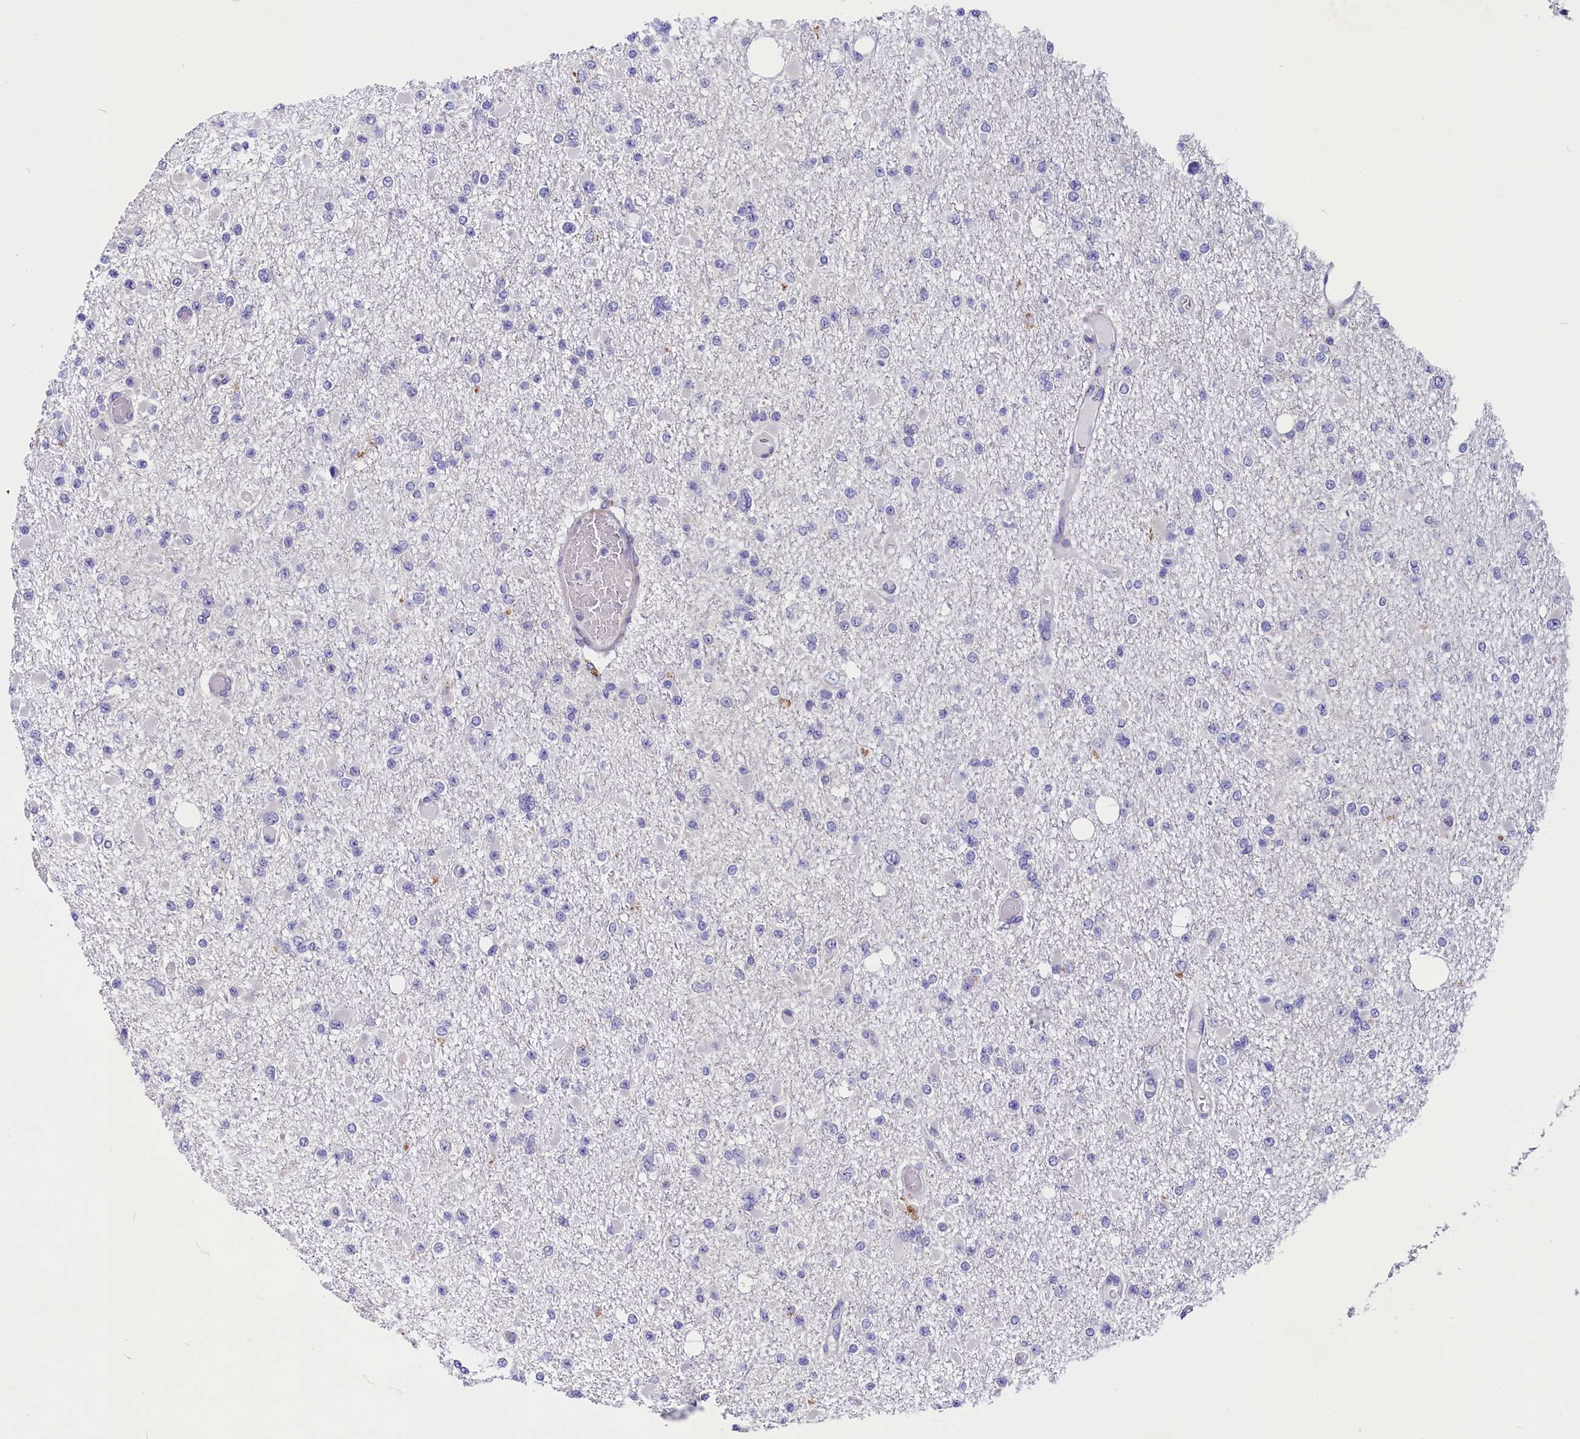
{"staining": {"intensity": "negative", "quantity": "none", "location": "none"}, "tissue": "glioma", "cell_type": "Tumor cells", "image_type": "cancer", "snomed": [{"axis": "morphology", "description": "Glioma, malignant, Low grade"}, {"axis": "topography", "description": "Brain"}], "caption": "Immunohistochemistry (IHC) image of malignant low-grade glioma stained for a protein (brown), which shows no expression in tumor cells.", "gene": "SCD5", "patient": {"sex": "female", "age": 22}}